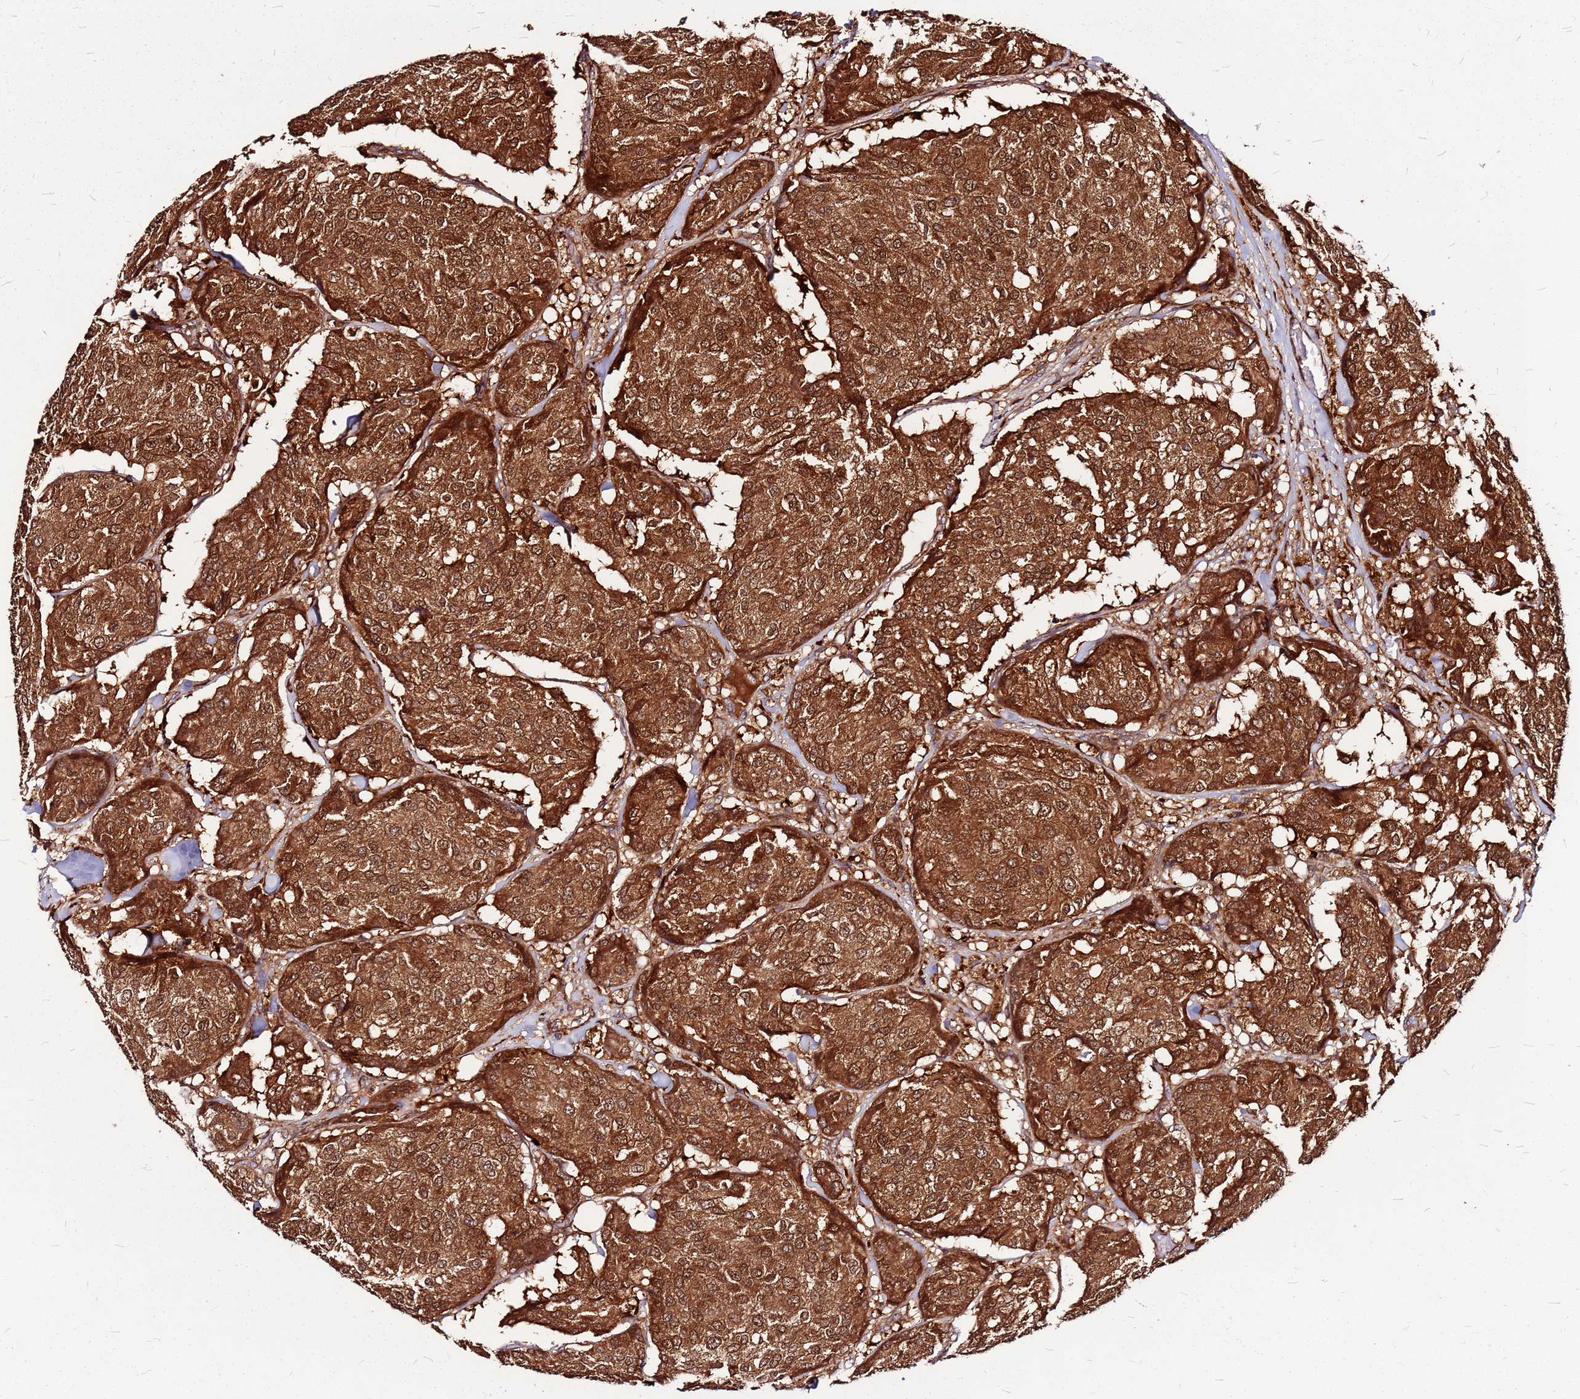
{"staining": {"intensity": "strong", "quantity": ">75%", "location": "cytoplasmic/membranous"}, "tissue": "breast cancer", "cell_type": "Tumor cells", "image_type": "cancer", "snomed": [{"axis": "morphology", "description": "Duct carcinoma"}, {"axis": "topography", "description": "Breast"}], "caption": "About >75% of tumor cells in human breast cancer reveal strong cytoplasmic/membranous protein positivity as visualized by brown immunohistochemical staining.", "gene": "LYPLAL1", "patient": {"sex": "female", "age": 75}}